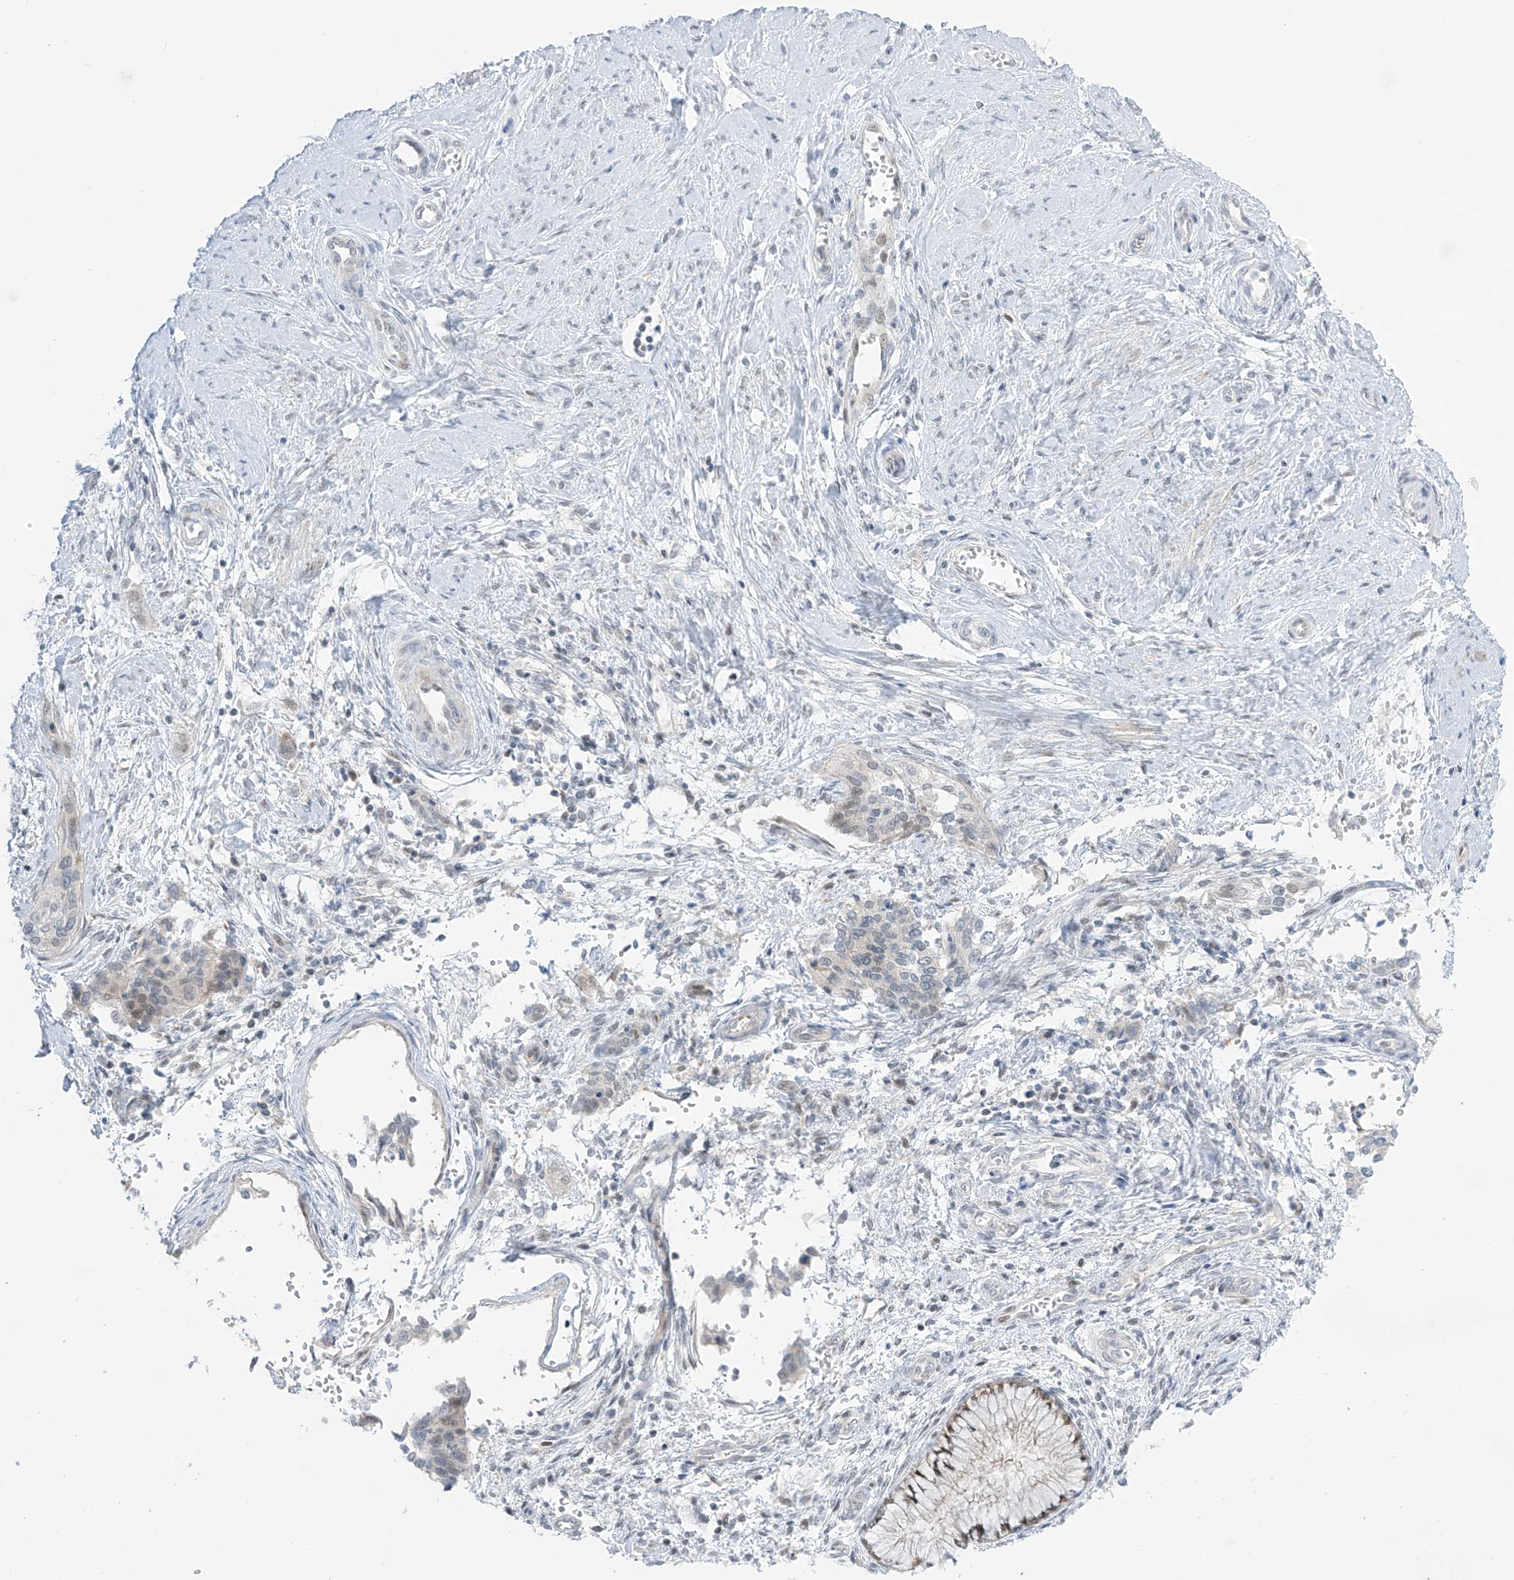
{"staining": {"intensity": "negative", "quantity": "none", "location": "none"}, "tissue": "cervical cancer", "cell_type": "Tumor cells", "image_type": "cancer", "snomed": [{"axis": "morphology", "description": "Squamous cell carcinoma, NOS"}, {"axis": "topography", "description": "Cervix"}], "caption": "Protein analysis of cervical squamous cell carcinoma reveals no significant staining in tumor cells.", "gene": "ASPRV1", "patient": {"sex": "female", "age": 37}}